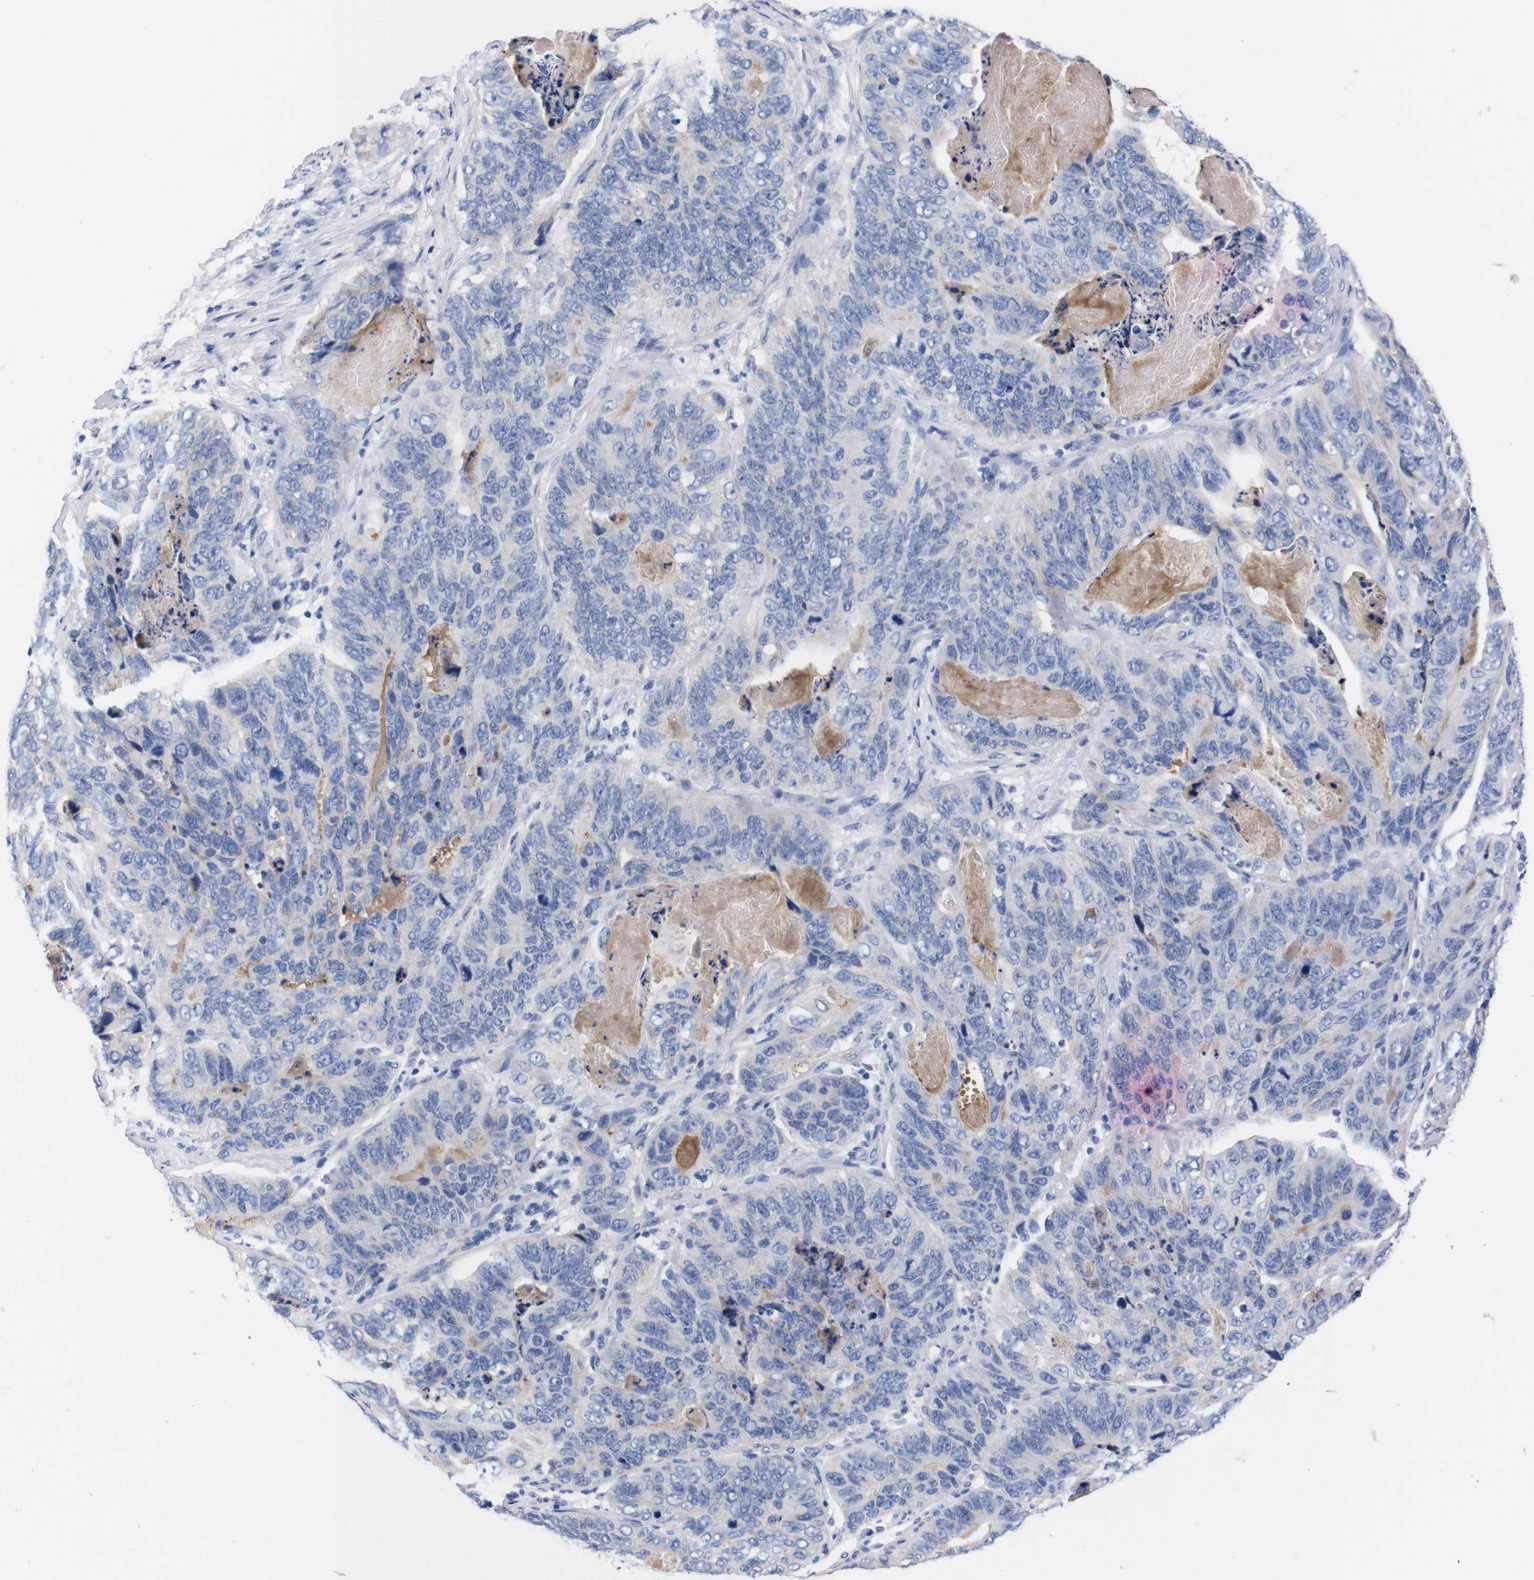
{"staining": {"intensity": "negative", "quantity": "none", "location": "none"}, "tissue": "stomach cancer", "cell_type": "Tumor cells", "image_type": "cancer", "snomed": [{"axis": "morphology", "description": "Adenocarcinoma, NOS"}, {"axis": "topography", "description": "Stomach"}], "caption": "Protein analysis of stomach adenocarcinoma demonstrates no significant staining in tumor cells.", "gene": "FAM210A", "patient": {"sex": "female", "age": 89}}